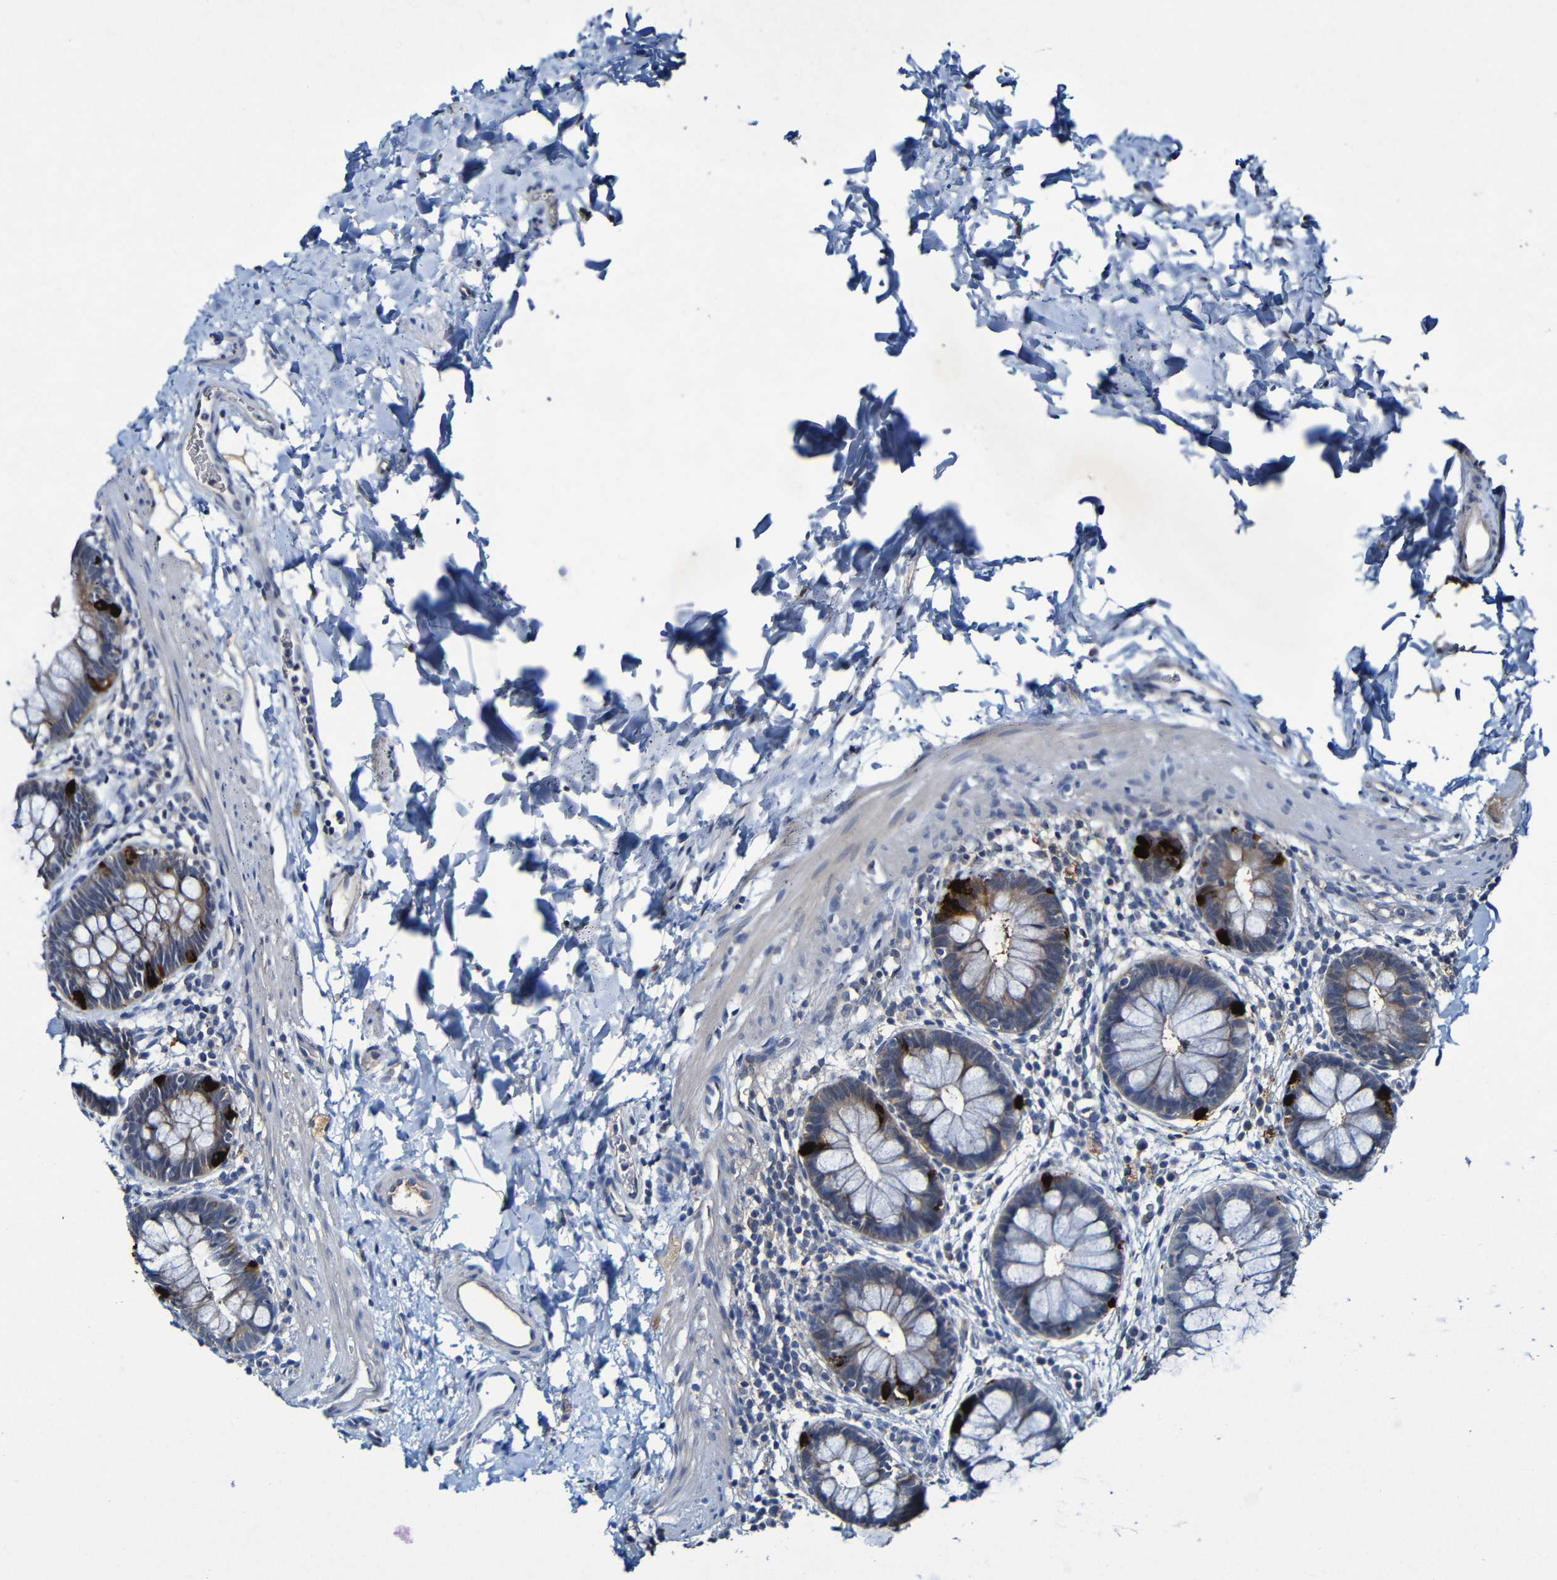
{"staining": {"intensity": "strong", "quantity": "<25%", "location": "cytoplasmic/membranous"}, "tissue": "rectum", "cell_type": "Glandular cells", "image_type": "normal", "snomed": [{"axis": "morphology", "description": "Normal tissue, NOS"}, {"axis": "topography", "description": "Rectum"}], "caption": "This is an image of immunohistochemistry staining of normal rectum, which shows strong positivity in the cytoplasmic/membranous of glandular cells.", "gene": "LRRC70", "patient": {"sex": "female", "age": 24}}